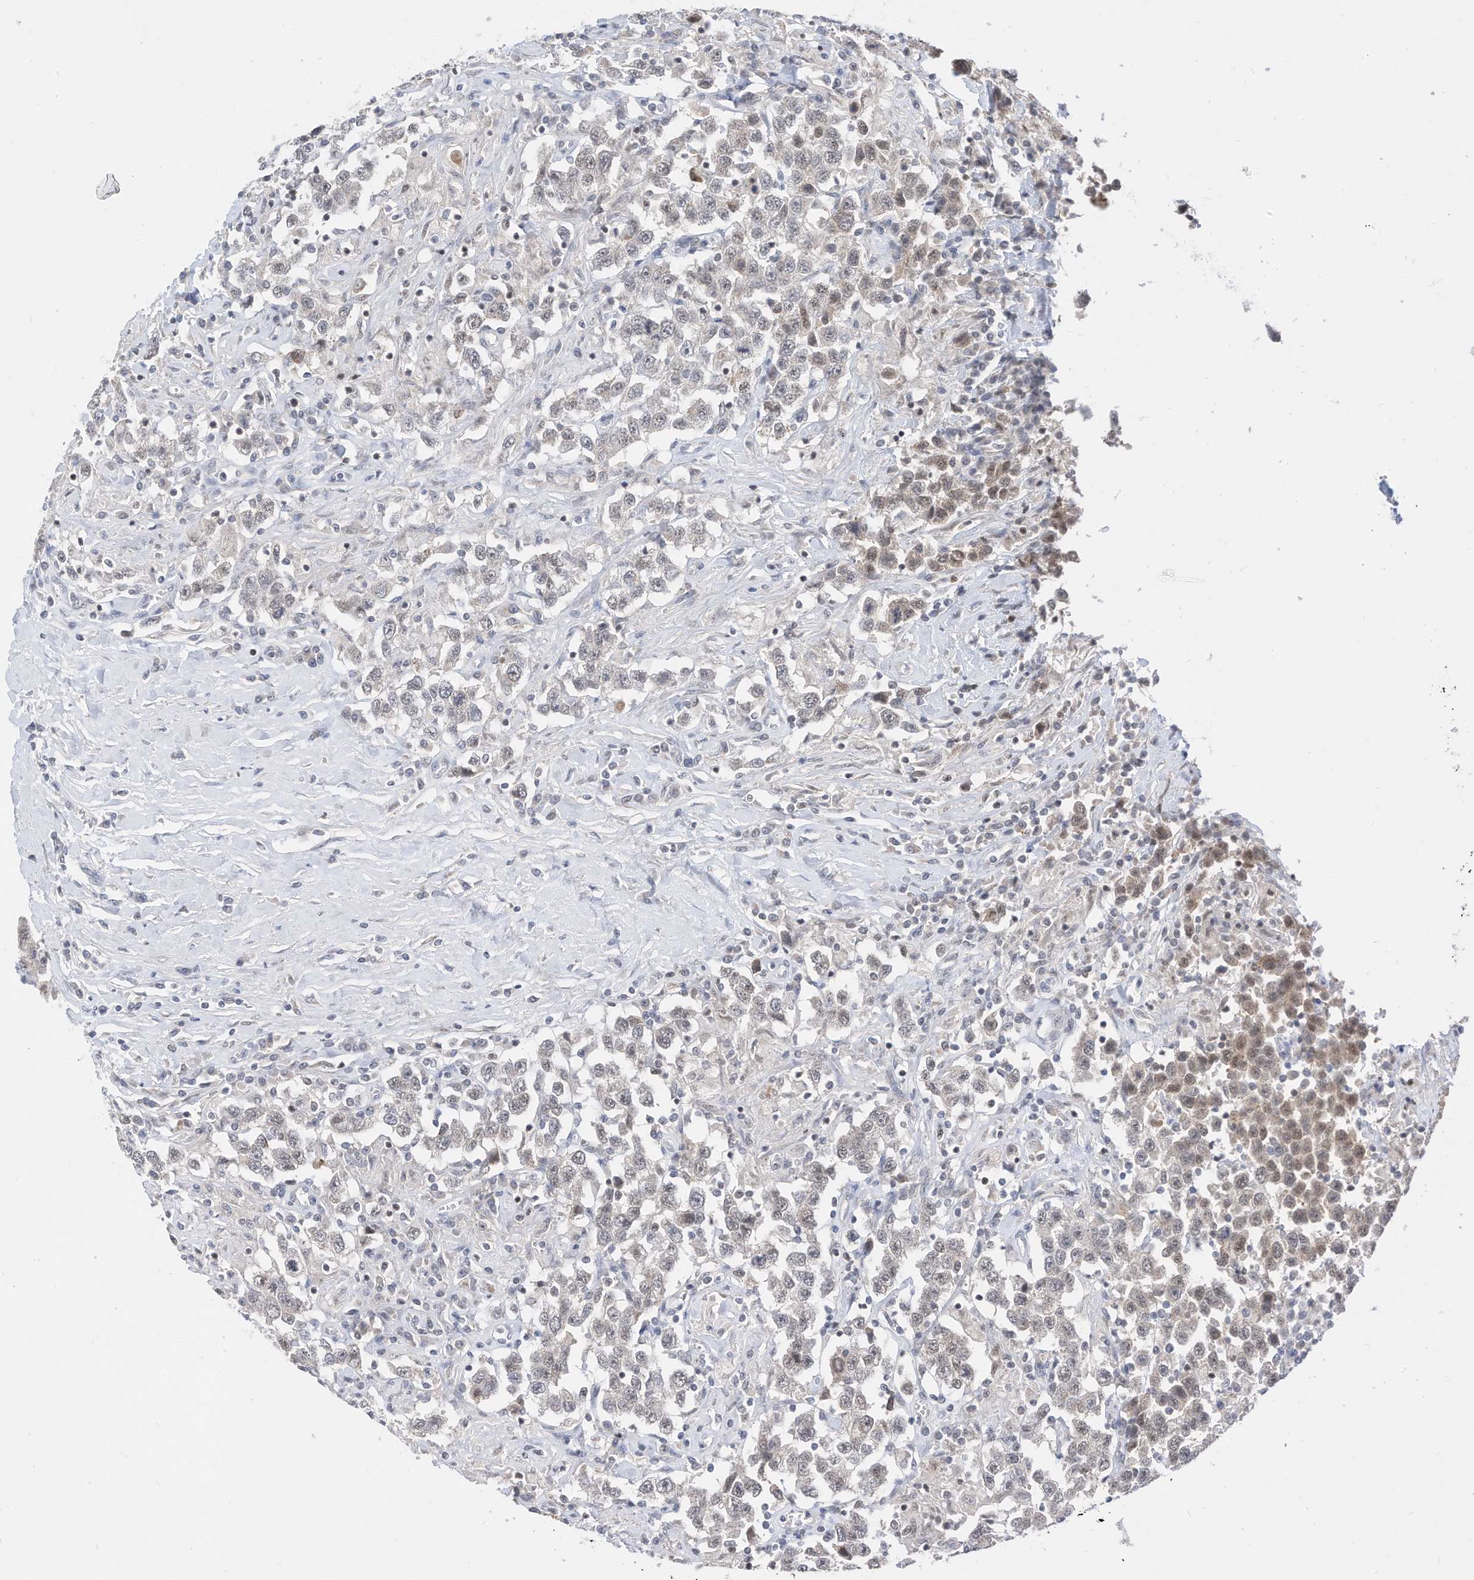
{"staining": {"intensity": "weak", "quantity": "<25%", "location": "nuclear"}, "tissue": "testis cancer", "cell_type": "Tumor cells", "image_type": "cancer", "snomed": [{"axis": "morphology", "description": "Seminoma, NOS"}, {"axis": "topography", "description": "Testis"}], "caption": "The histopathology image shows no significant staining in tumor cells of testis cancer.", "gene": "OGT", "patient": {"sex": "male", "age": 41}}